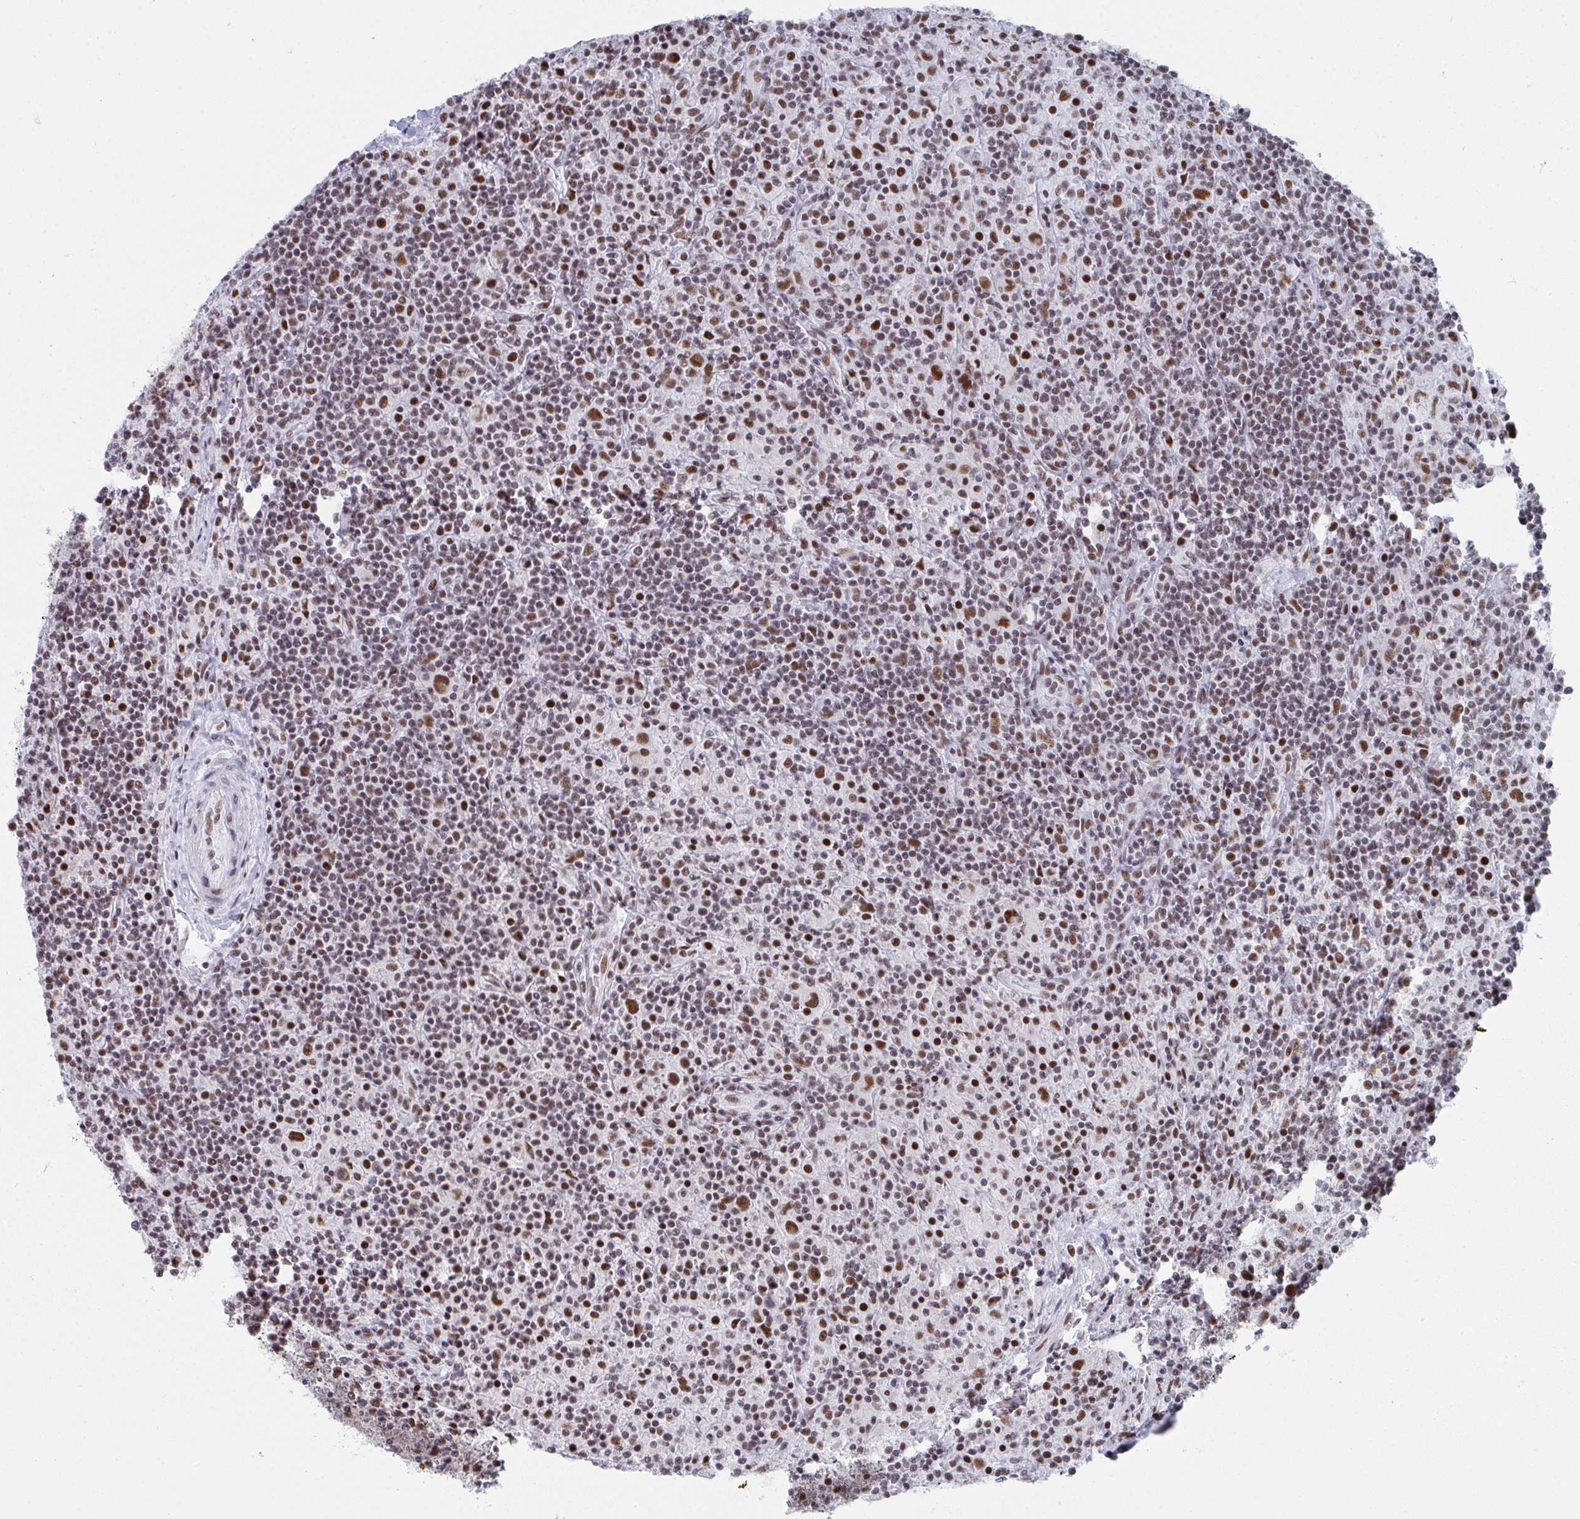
{"staining": {"intensity": "strong", "quantity": ">75%", "location": "nuclear"}, "tissue": "lymphoma", "cell_type": "Tumor cells", "image_type": "cancer", "snomed": [{"axis": "morphology", "description": "Hodgkin's disease, NOS"}, {"axis": "topography", "description": "Lymph node"}], "caption": "Protein staining reveals strong nuclear staining in approximately >75% of tumor cells in Hodgkin's disease.", "gene": "SNRNP70", "patient": {"sex": "male", "age": 70}}